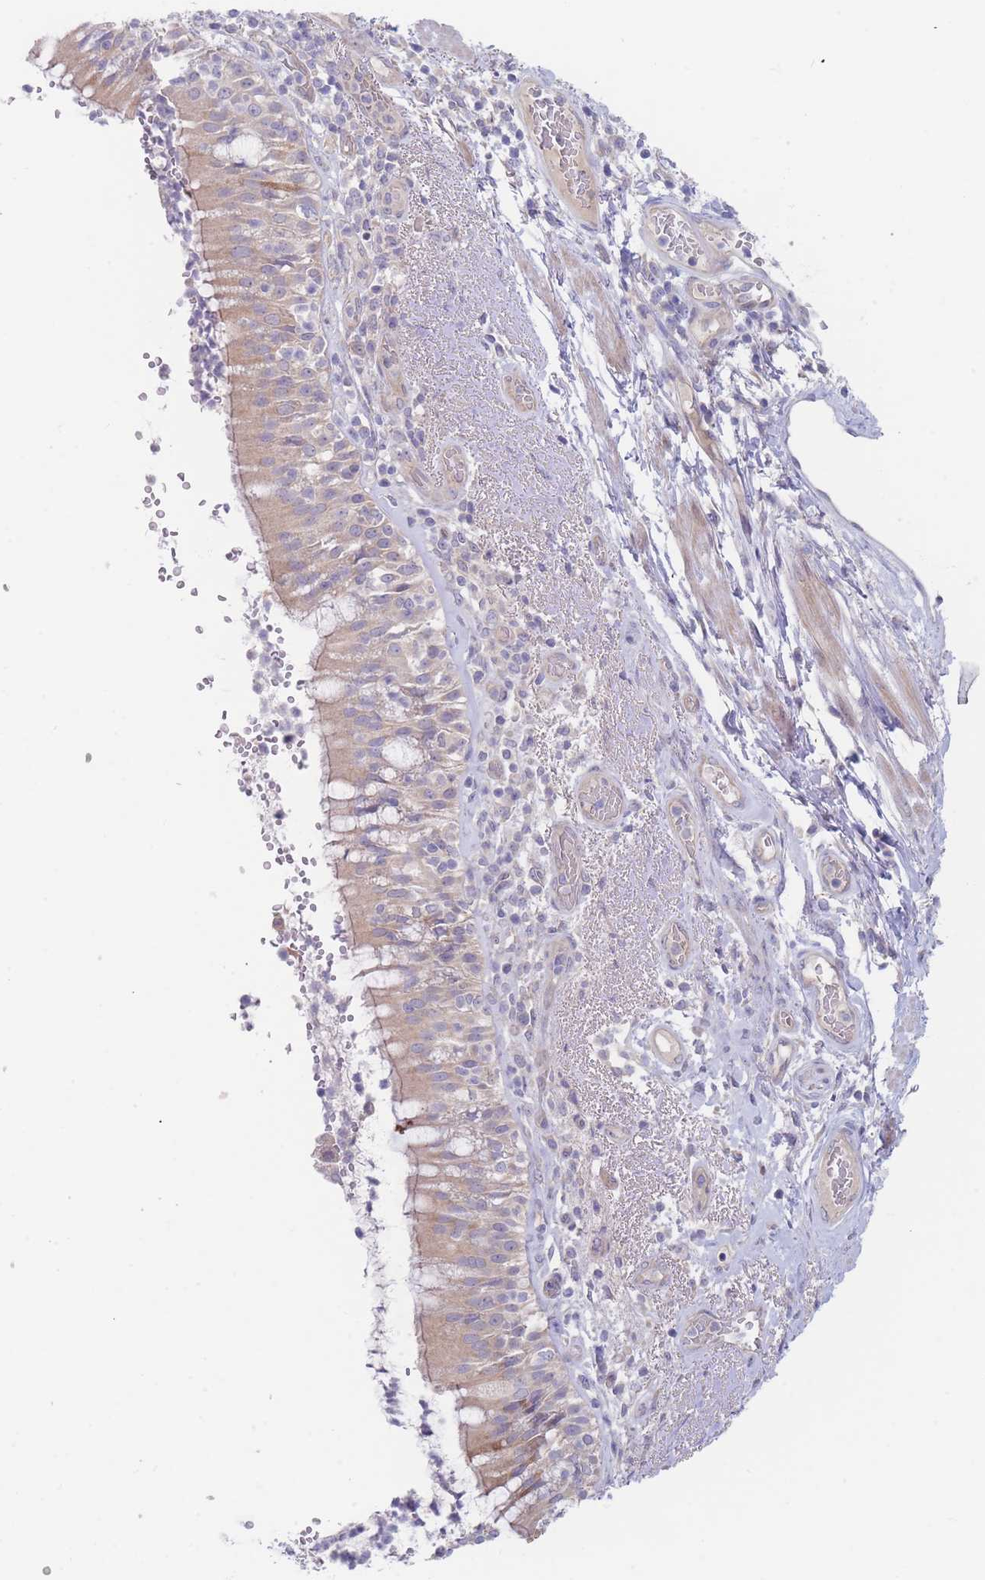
{"staining": {"intensity": "weak", "quantity": ">75%", "location": "cytoplasmic/membranous"}, "tissue": "bronchus", "cell_type": "Respiratory epithelial cells", "image_type": "normal", "snomed": [{"axis": "morphology", "description": "Normal tissue, NOS"}, {"axis": "topography", "description": "Cartilage tissue"}, {"axis": "topography", "description": "Bronchus"}], "caption": "DAB immunohistochemical staining of normal human bronchus demonstrates weak cytoplasmic/membranous protein staining in approximately >75% of respiratory epithelial cells. (IHC, brightfield microscopy, high magnification).", "gene": "ZNF281", "patient": {"sex": "male", "age": 63}}